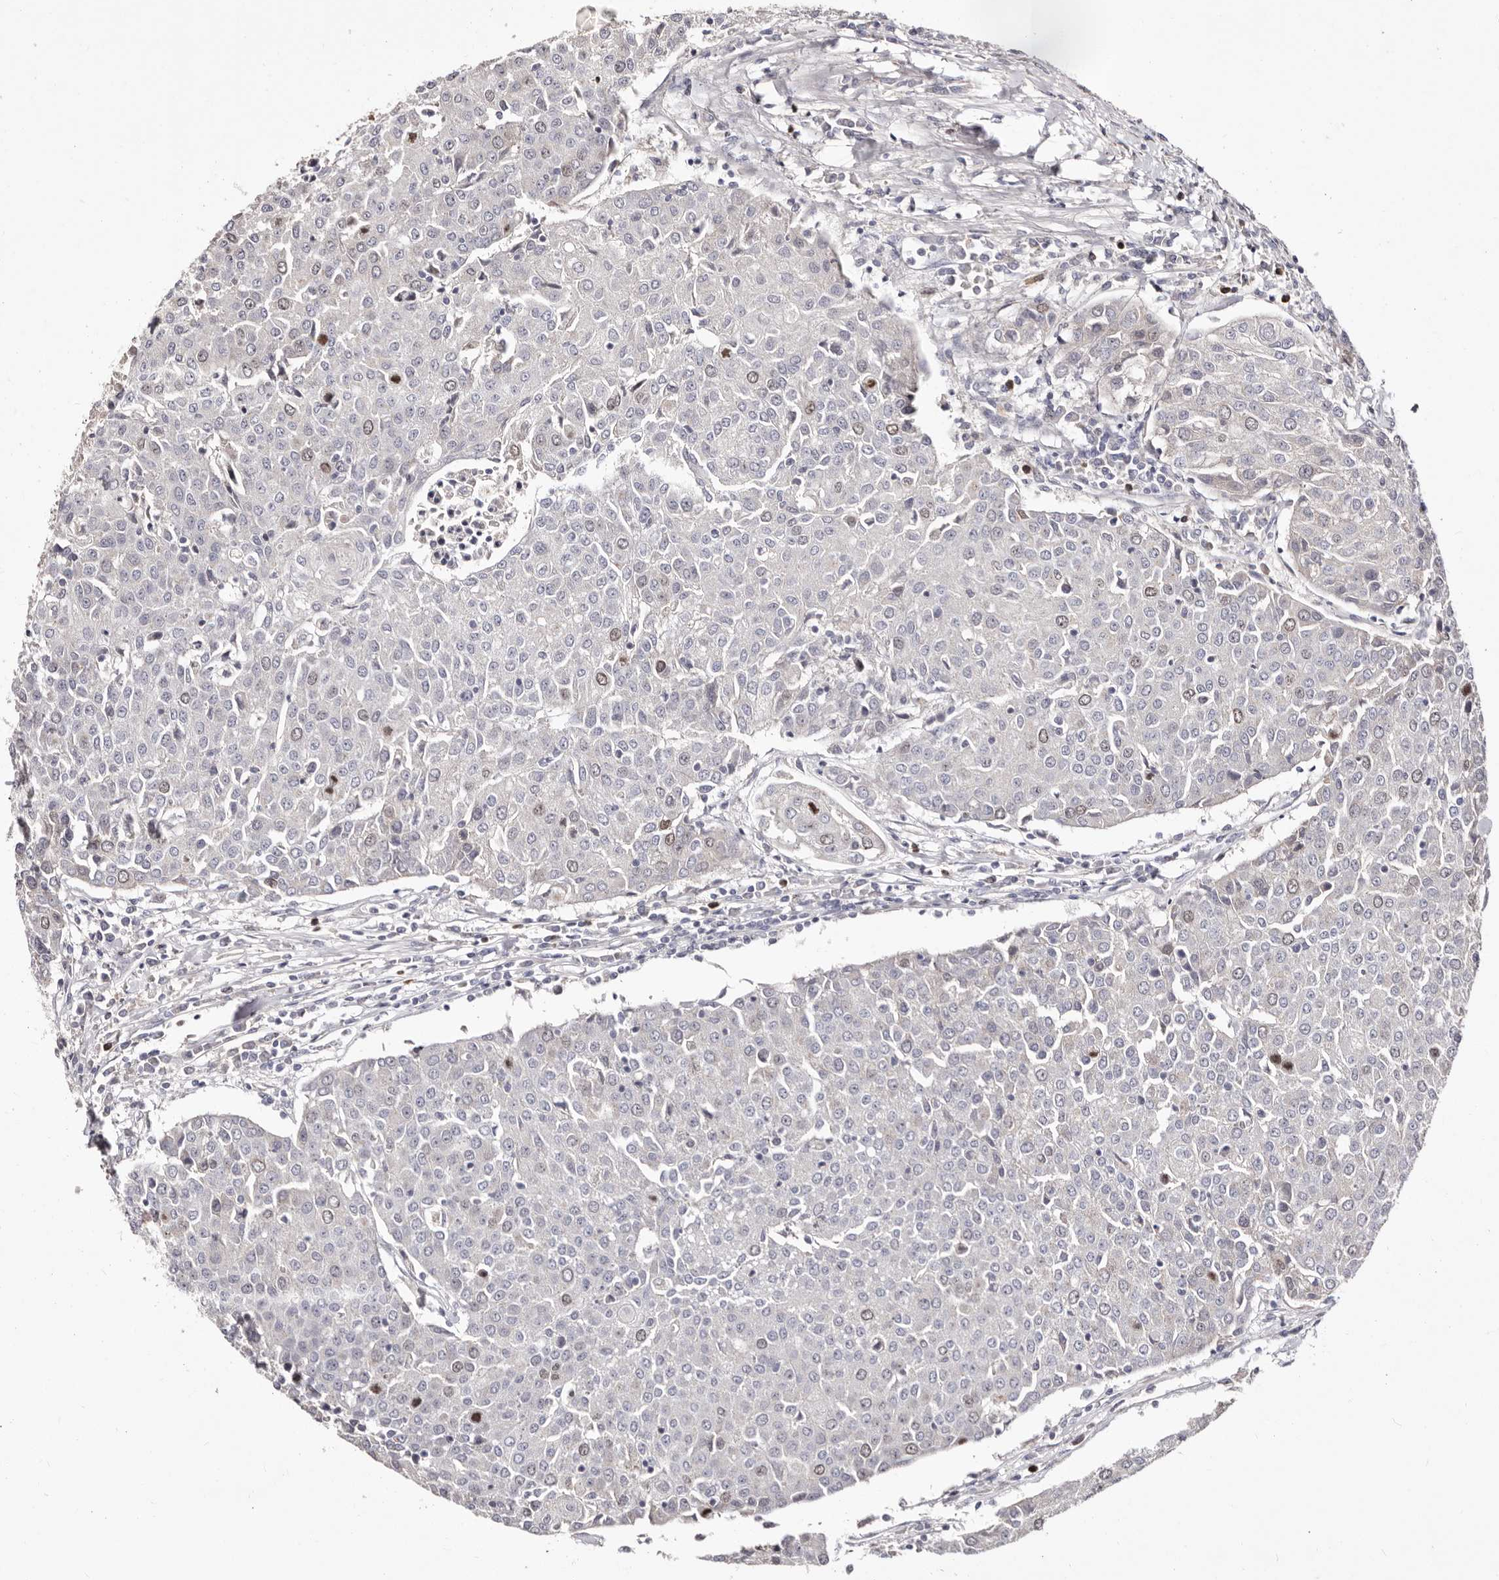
{"staining": {"intensity": "weak", "quantity": "<25%", "location": "nuclear"}, "tissue": "urothelial cancer", "cell_type": "Tumor cells", "image_type": "cancer", "snomed": [{"axis": "morphology", "description": "Urothelial carcinoma, High grade"}, {"axis": "topography", "description": "Urinary bladder"}], "caption": "Immunohistochemical staining of high-grade urothelial carcinoma exhibits no significant positivity in tumor cells.", "gene": "CDCA8", "patient": {"sex": "female", "age": 85}}